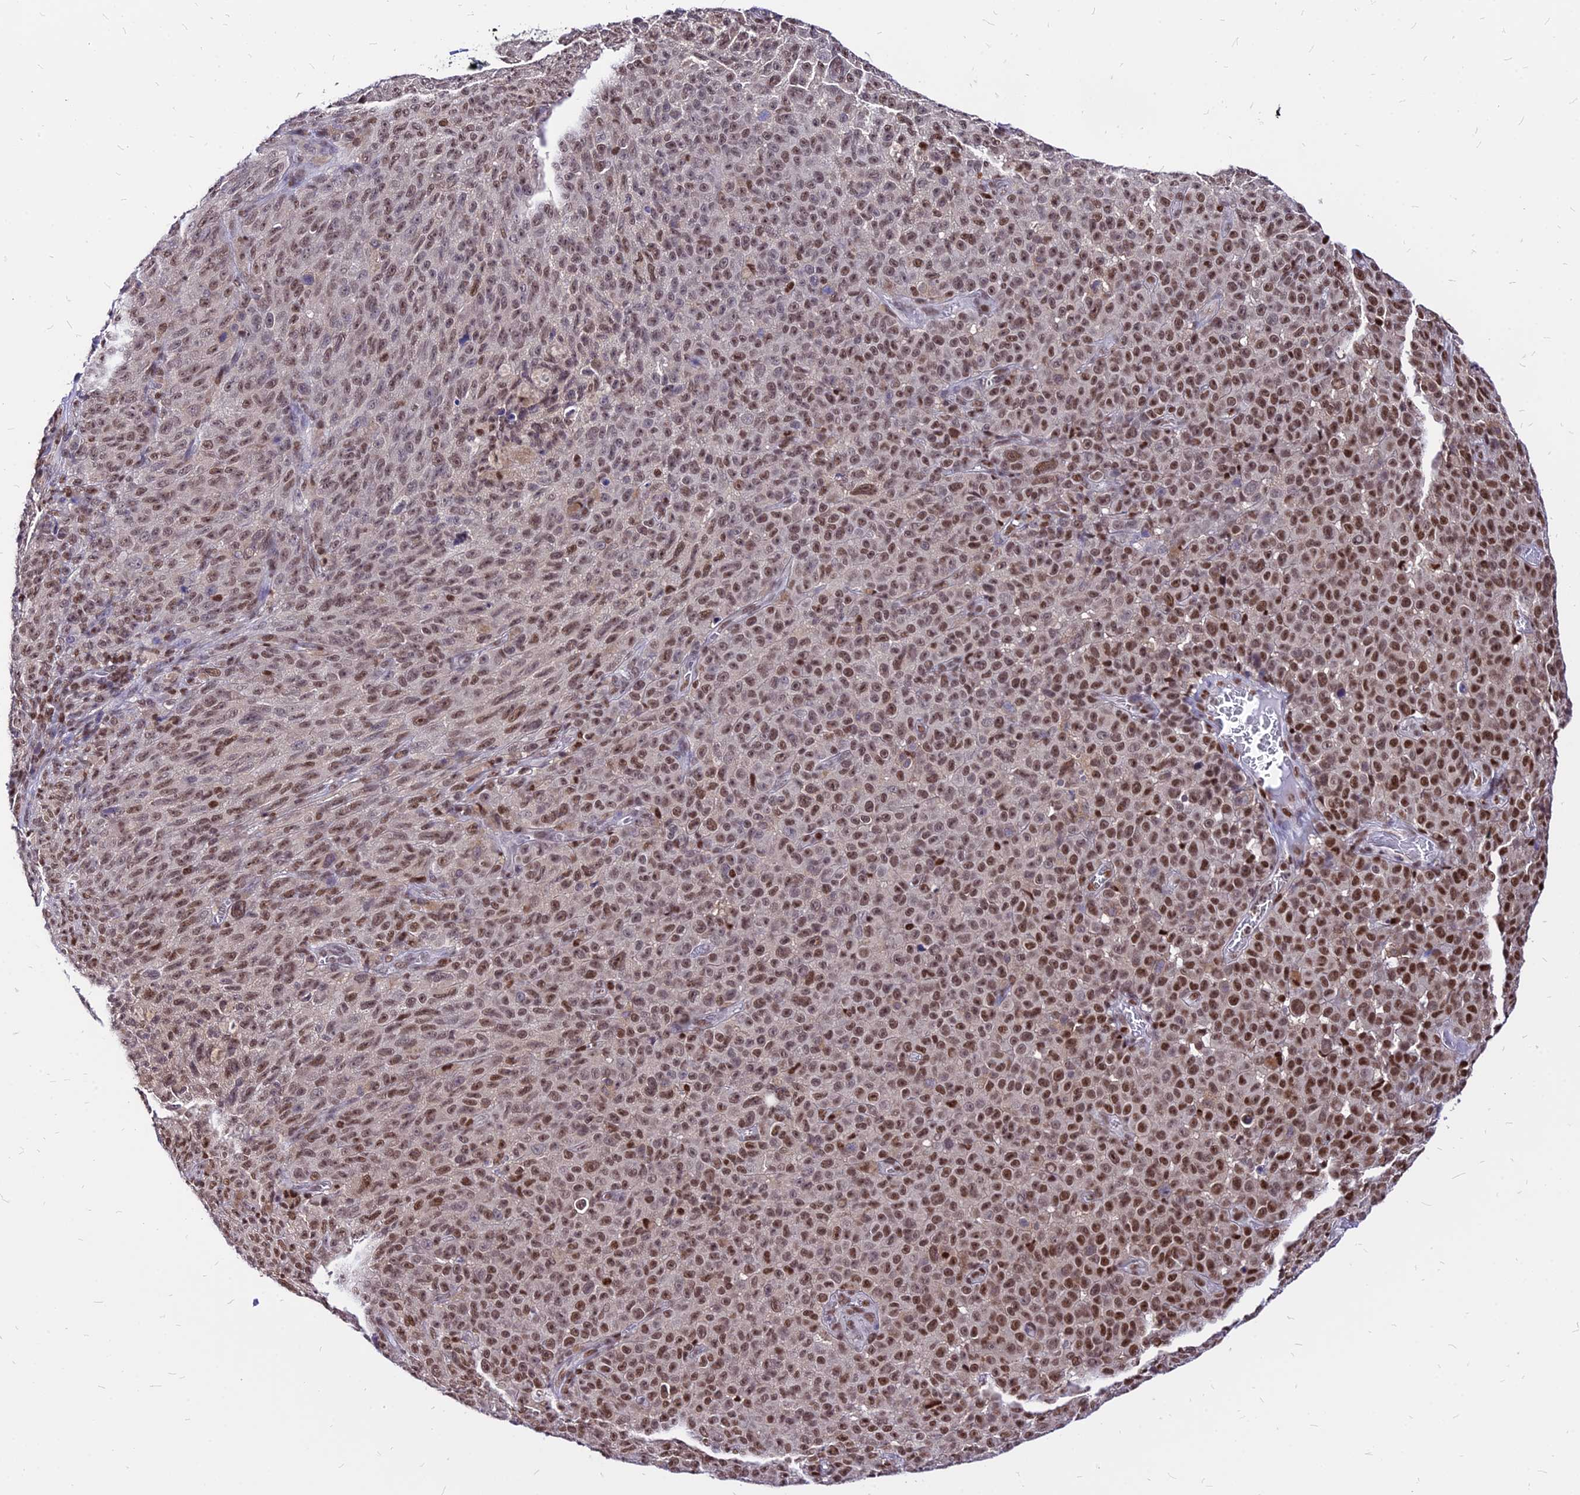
{"staining": {"intensity": "moderate", "quantity": ">75%", "location": "nuclear"}, "tissue": "melanoma", "cell_type": "Tumor cells", "image_type": "cancer", "snomed": [{"axis": "morphology", "description": "Malignant melanoma, NOS"}, {"axis": "topography", "description": "Skin"}], "caption": "Tumor cells reveal medium levels of moderate nuclear expression in approximately >75% of cells in malignant melanoma. (Brightfield microscopy of DAB IHC at high magnification).", "gene": "PAXX", "patient": {"sex": "female", "age": 82}}